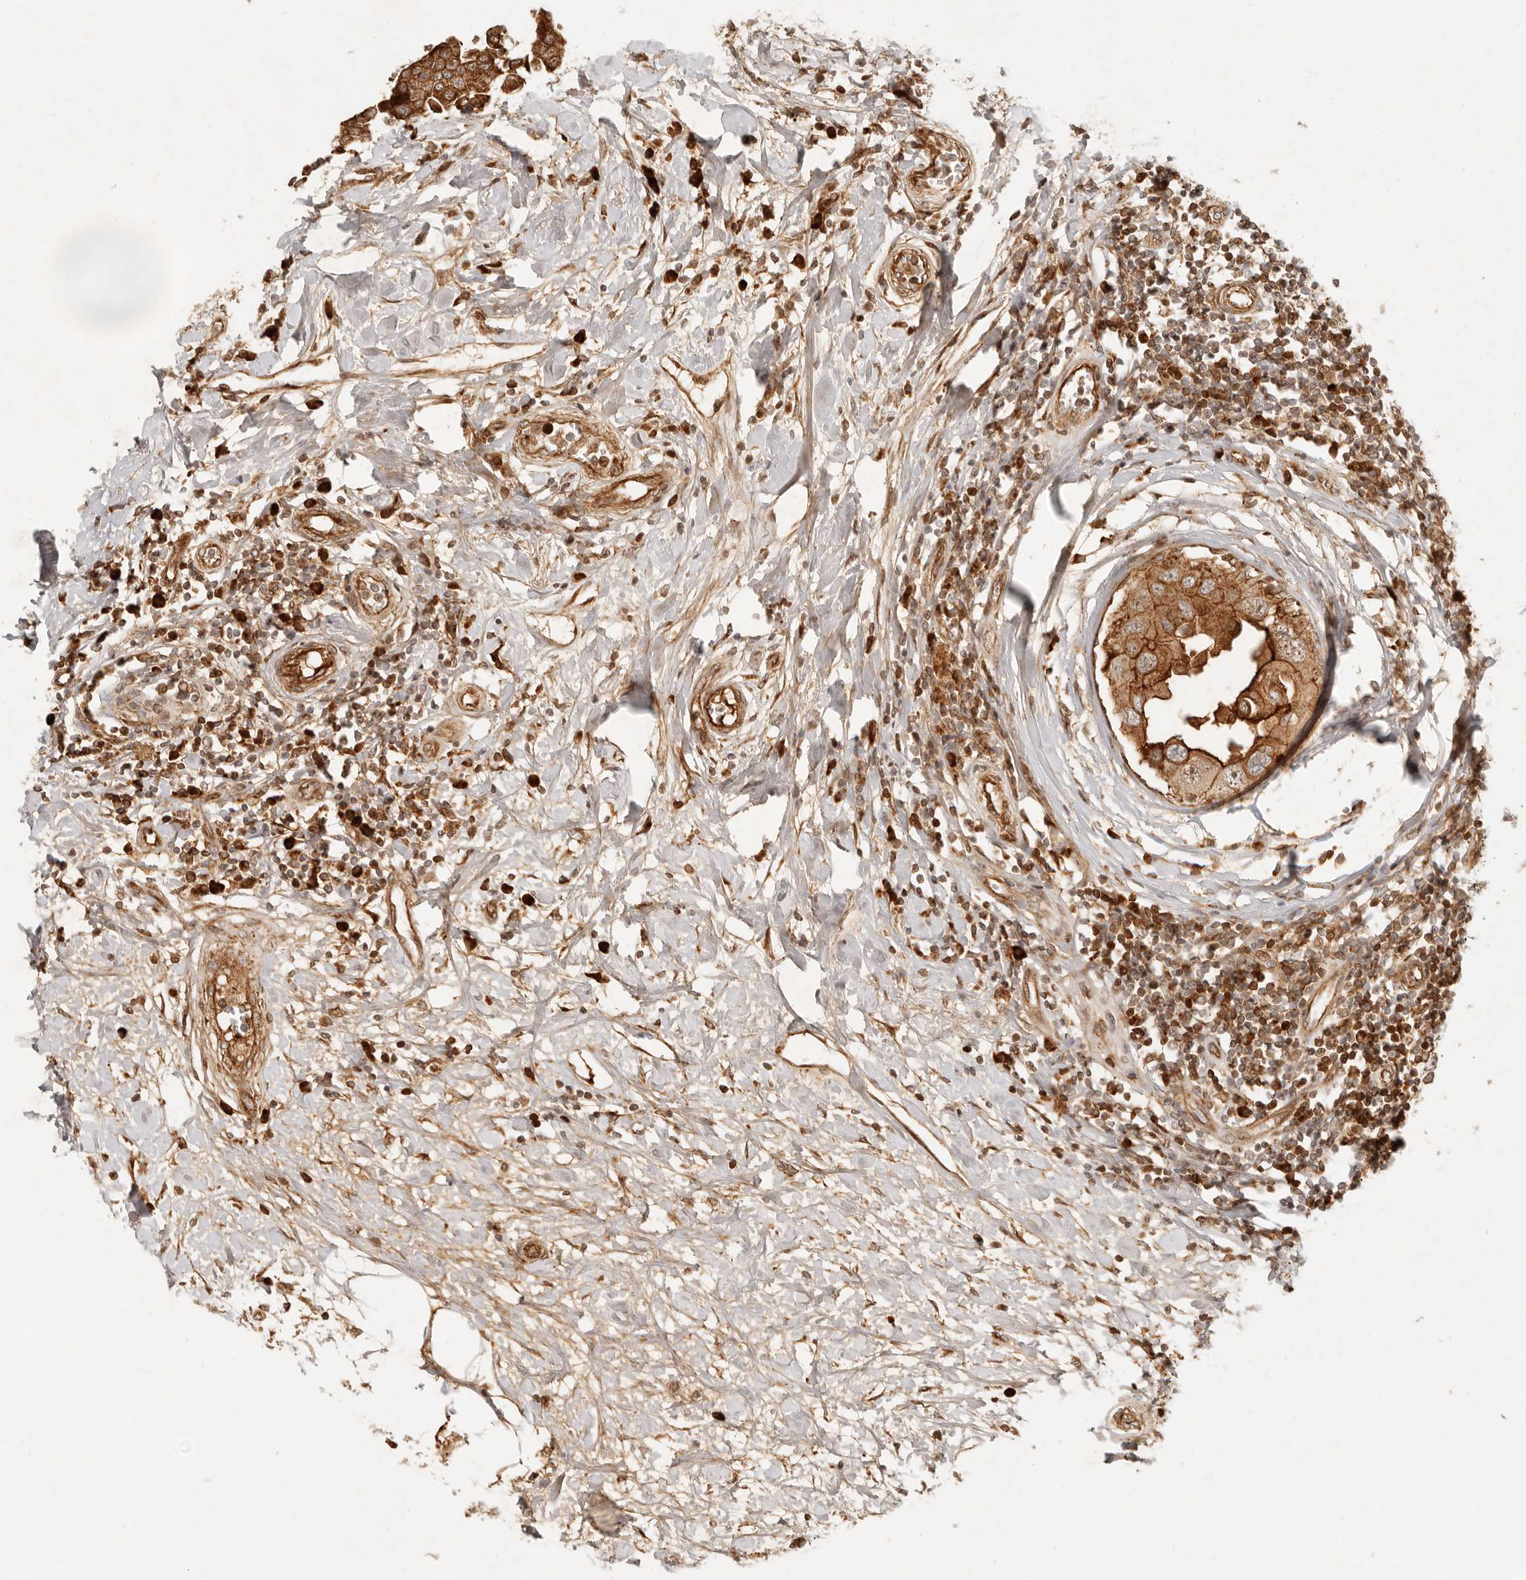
{"staining": {"intensity": "strong", "quantity": ">75%", "location": "cytoplasmic/membranous,nuclear"}, "tissue": "breast cancer", "cell_type": "Tumor cells", "image_type": "cancer", "snomed": [{"axis": "morphology", "description": "Duct carcinoma"}, {"axis": "topography", "description": "Breast"}], "caption": "Approximately >75% of tumor cells in human breast intraductal carcinoma display strong cytoplasmic/membranous and nuclear protein staining as visualized by brown immunohistochemical staining.", "gene": "KLHL38", "patient": {"sex": "female", "age": 27}}